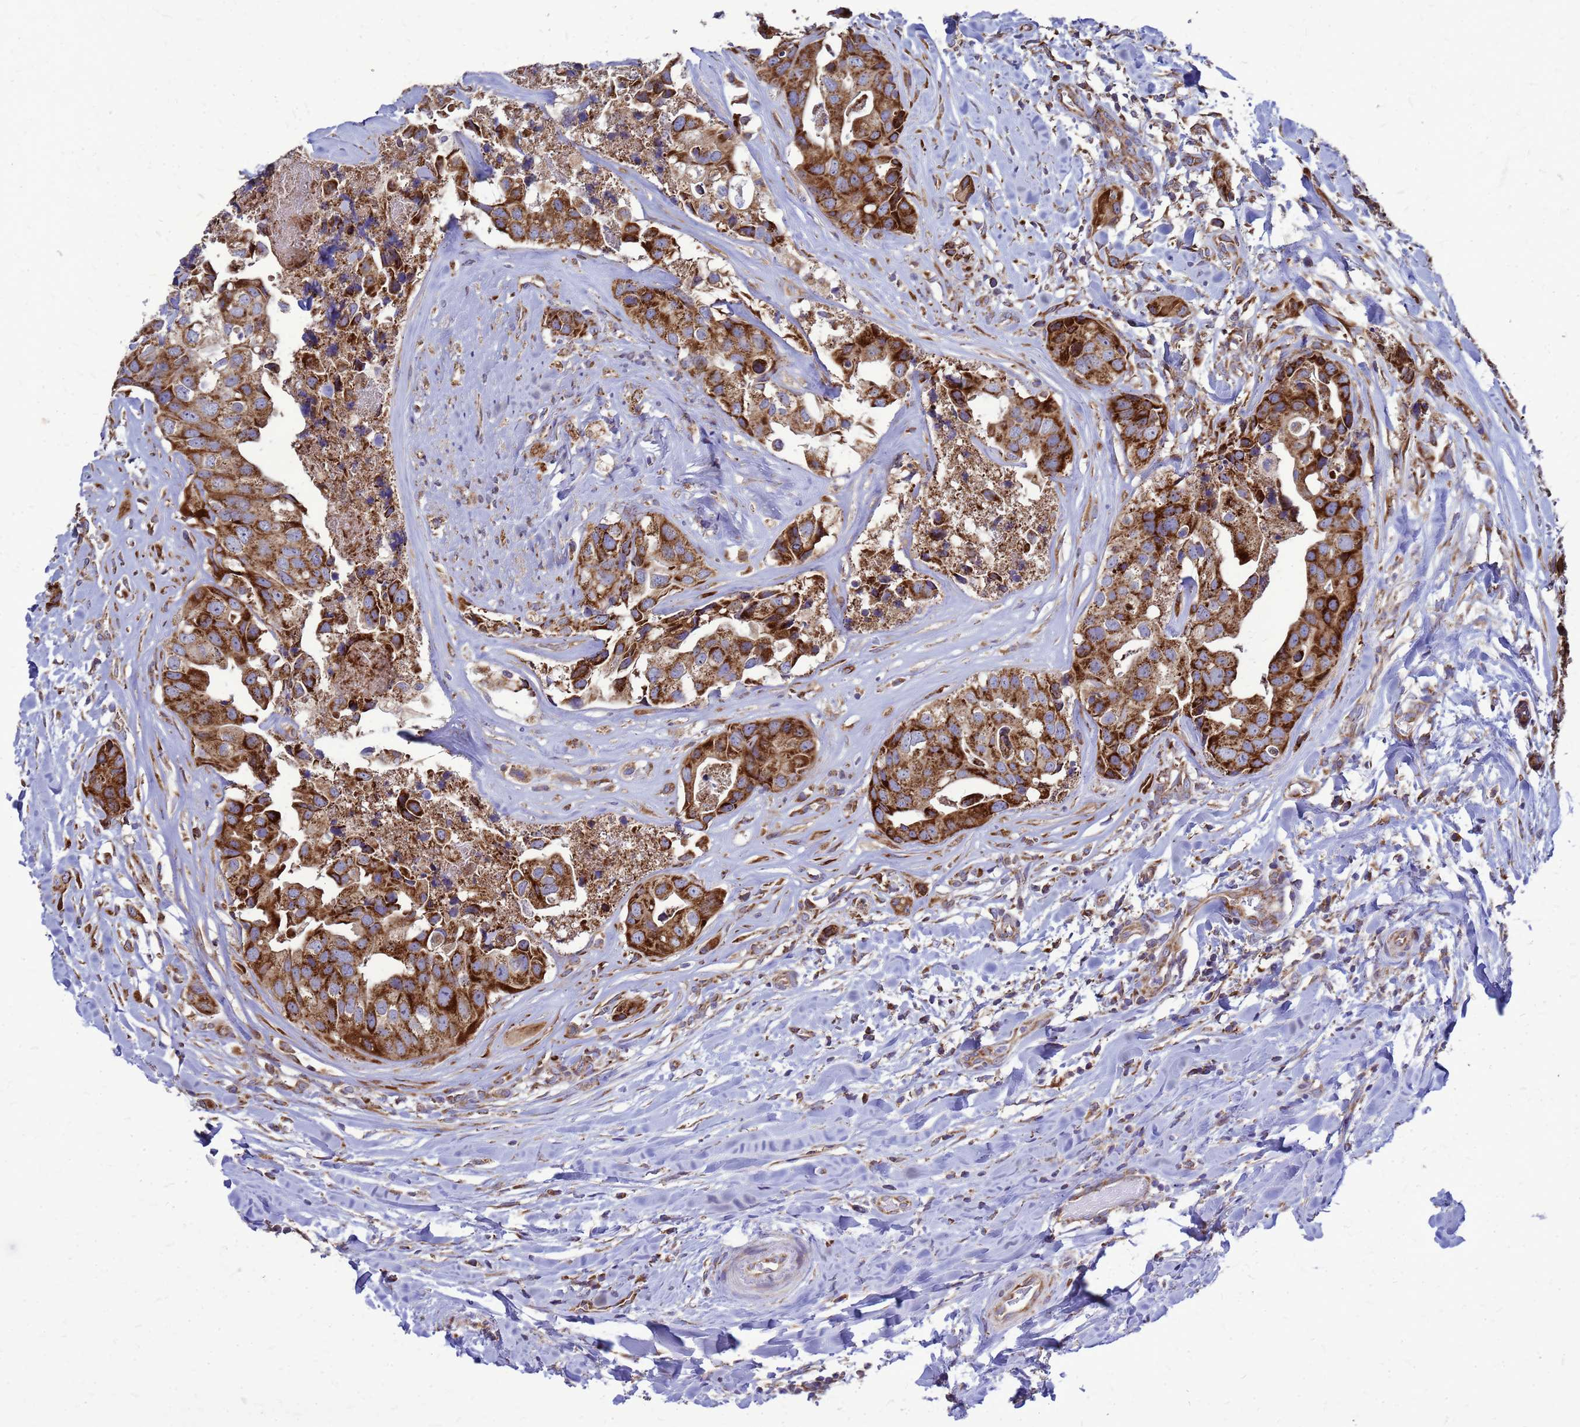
{"staining": {"intensity": "strong", "quantity": ">75%", "location": "cytoplasmic/membranous"}, "tissue": "head and neck cancer", "cell_type": "Tumor cells", "image_type": "cancer", "snomed": [{"axis": "morphology", "description": "Adenocarcinoma, NOS"}, {"axis": "morphology", "description": "Adenocarcinoma, metastatic, NOS"}, {"axis": "topography", "description": "Head-Neck"}], "caption": "Immunohistochemical staining of head and neck cancer demonstrates high levels of strong cytoplasmic/membranous protein expression in about >75% of tumor cells.", "gene": "FSTL4", "patient": {"sex": "male", "age": 75}}